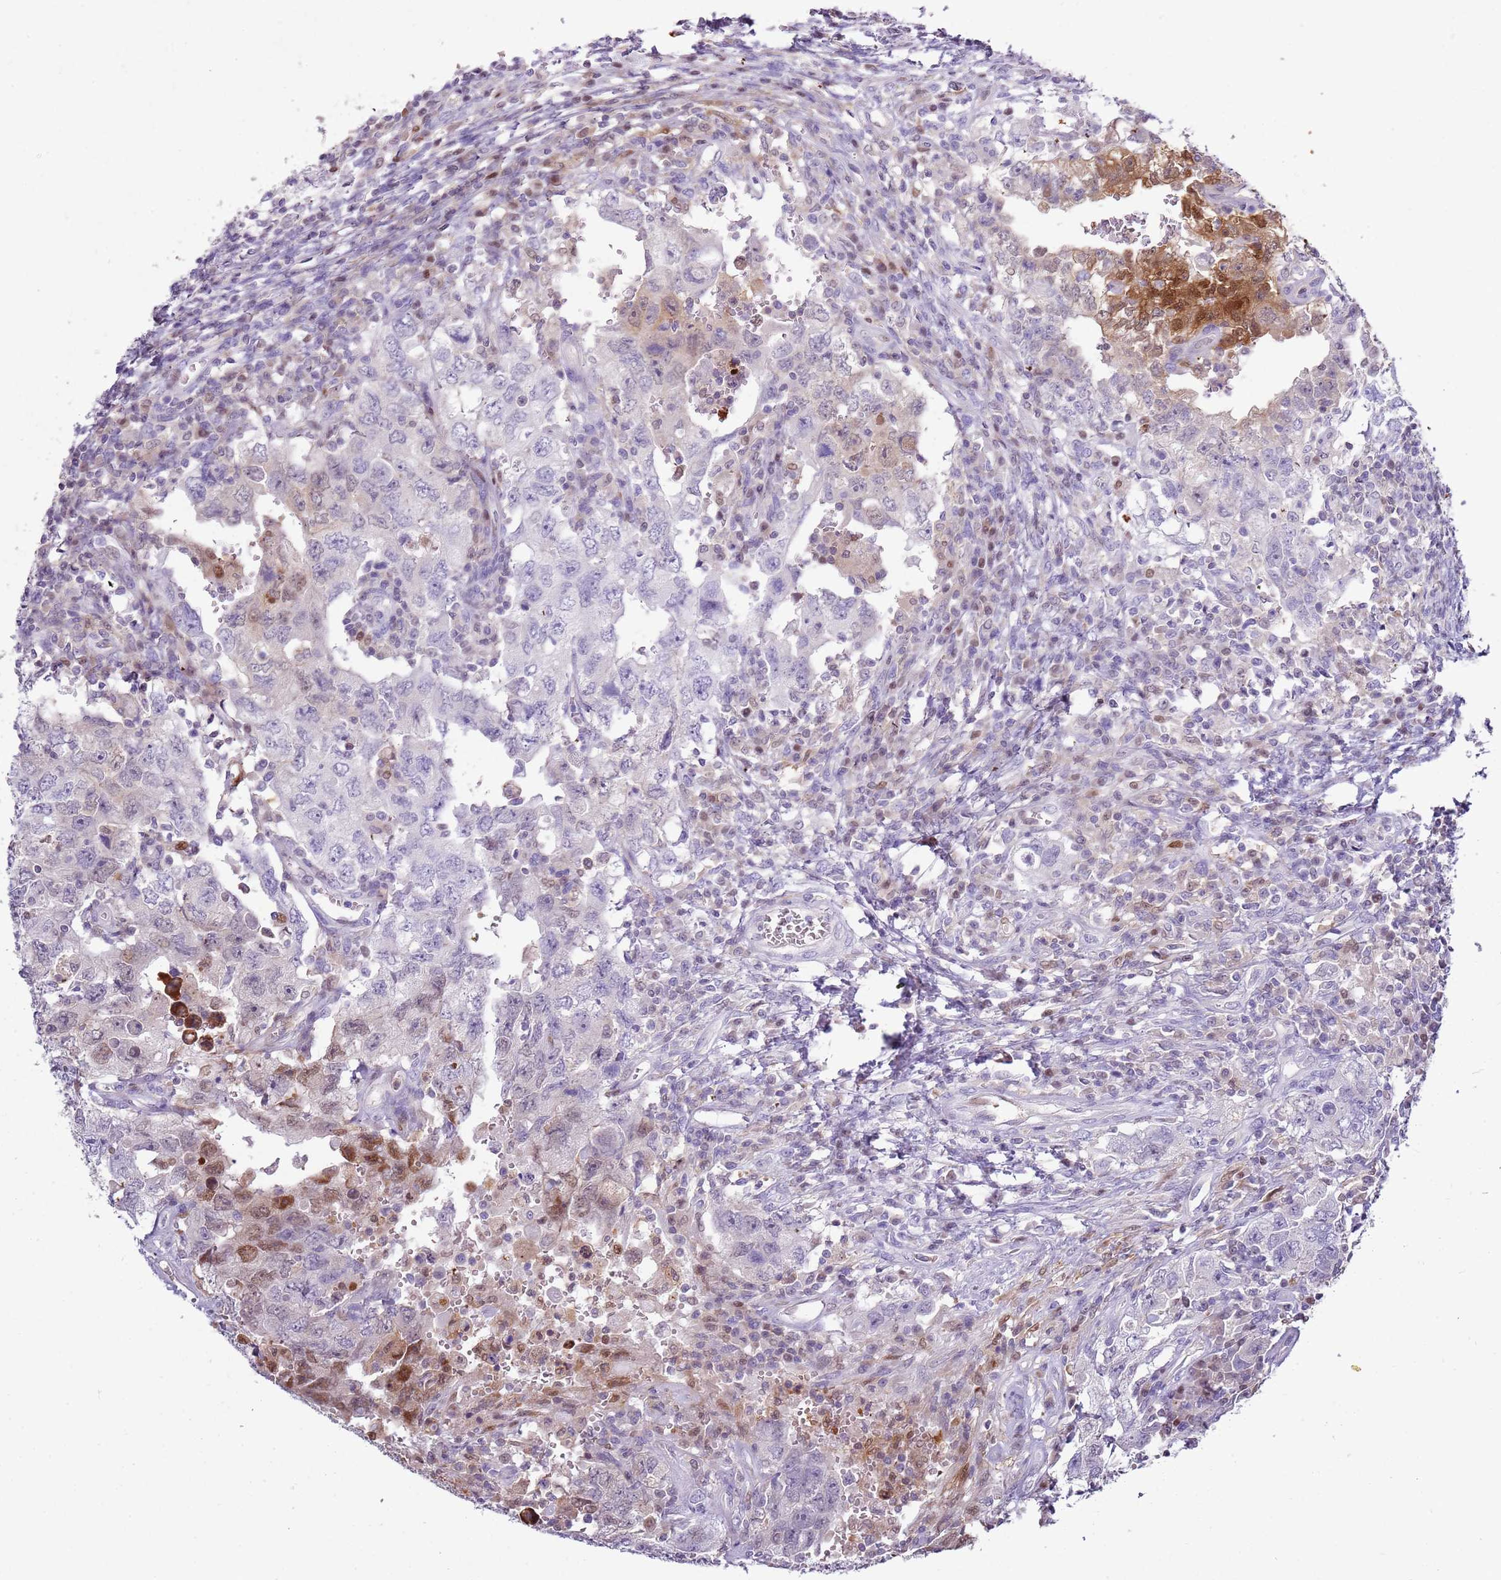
{"staining": {"intensity": "moderate", "quantity": "<25%", "location": "cytoplasmic/membranous,nuclear"}, "tissue": "testis cancer", "cell_type": "Tumor cells", "image_type": "cancer", "snomed": [{"axis": "morphology", "description": "Carcinoma, Embryonal, NOS"}, {"axis": "topography", "description": "Testis"}], "caption": "An image showing moderate cytoplasmic/membranous and nuclear staining in about <25% of tumor cells in testis cancer, as visualized by brown immunohistochemical staining.", "gene": "NBPF6", "patient": {"sex": "male", "age": 26}}